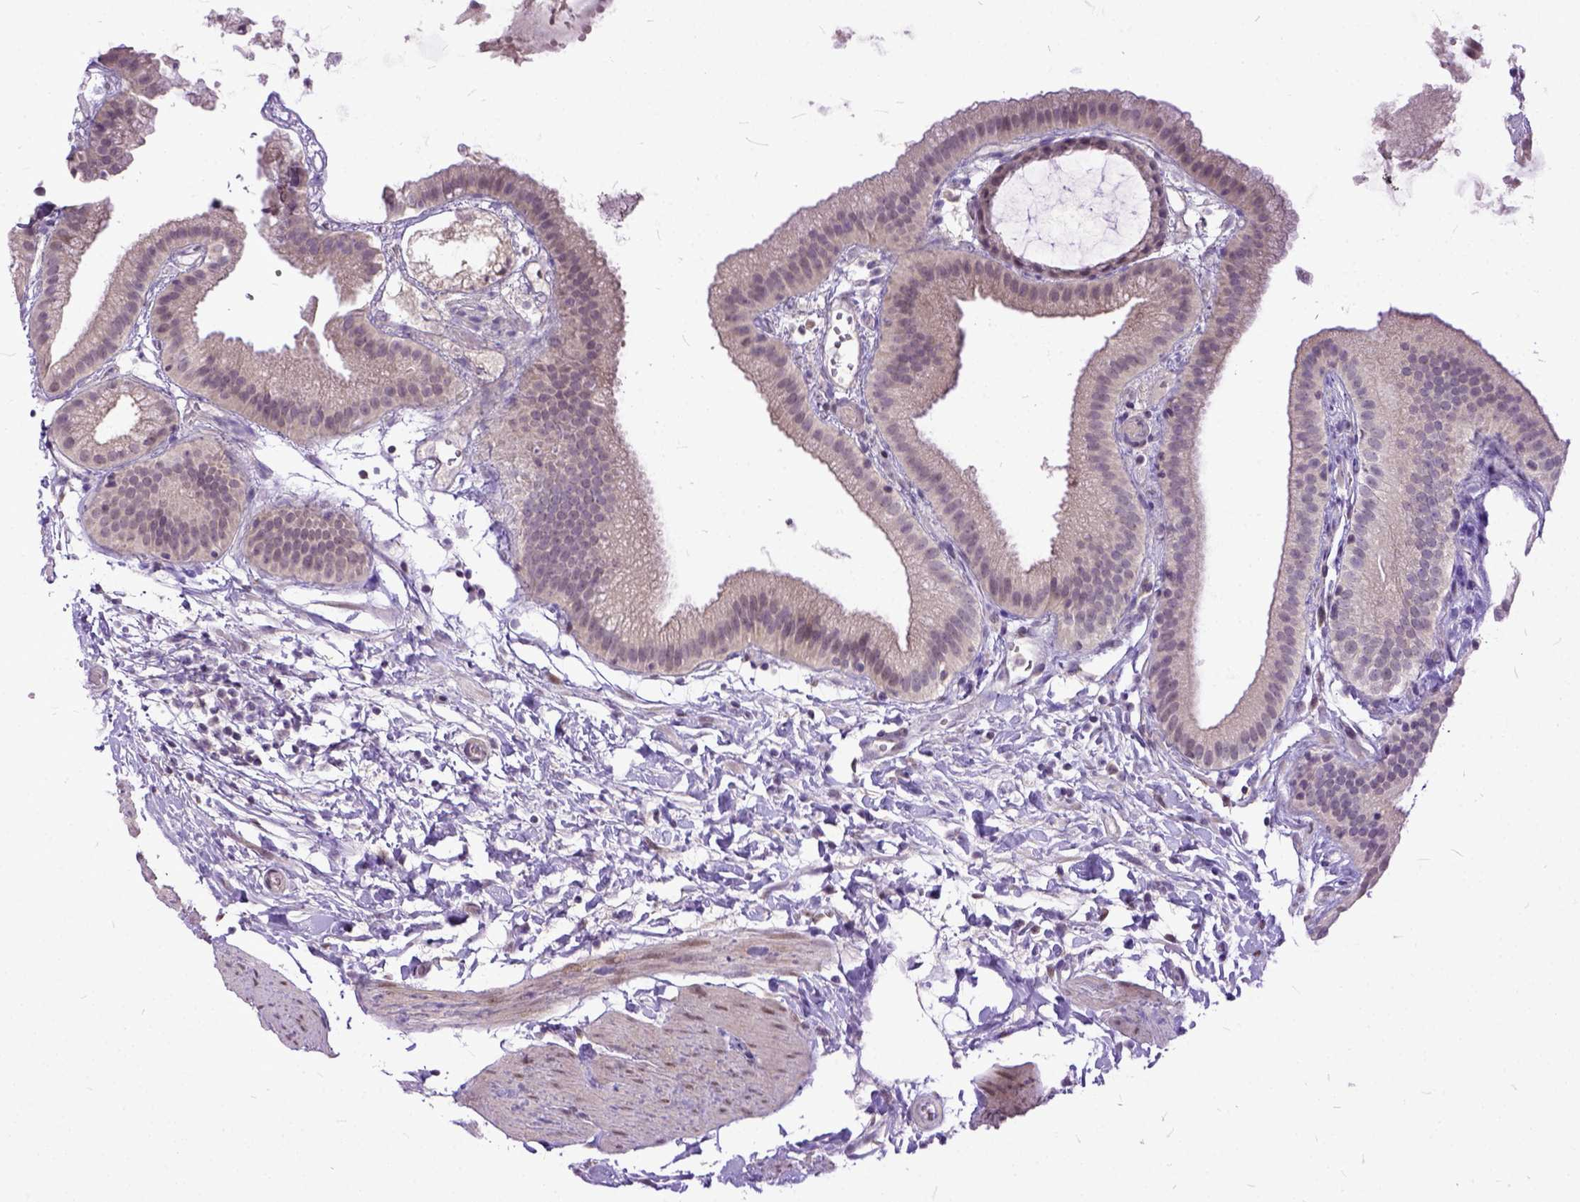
{"staining": {"intensity": "negative", "quantity": "none", "location": "none"}, "tissue": "gallbladder", "cell_type": "Glandular cells", "image_type": "normal", "snomed": [{"axis": "morphology", "description": "Normal tissue, NOS"}, {"axis": "topography", "description": "Gallbladder"}], "caption": "Immunohistochemical staining of unremarkable human gallbladder demonstrates no significant expression in glandular cells.", "gene": "TCEAL7", "patient": {"sex": "female", "age": 63}}